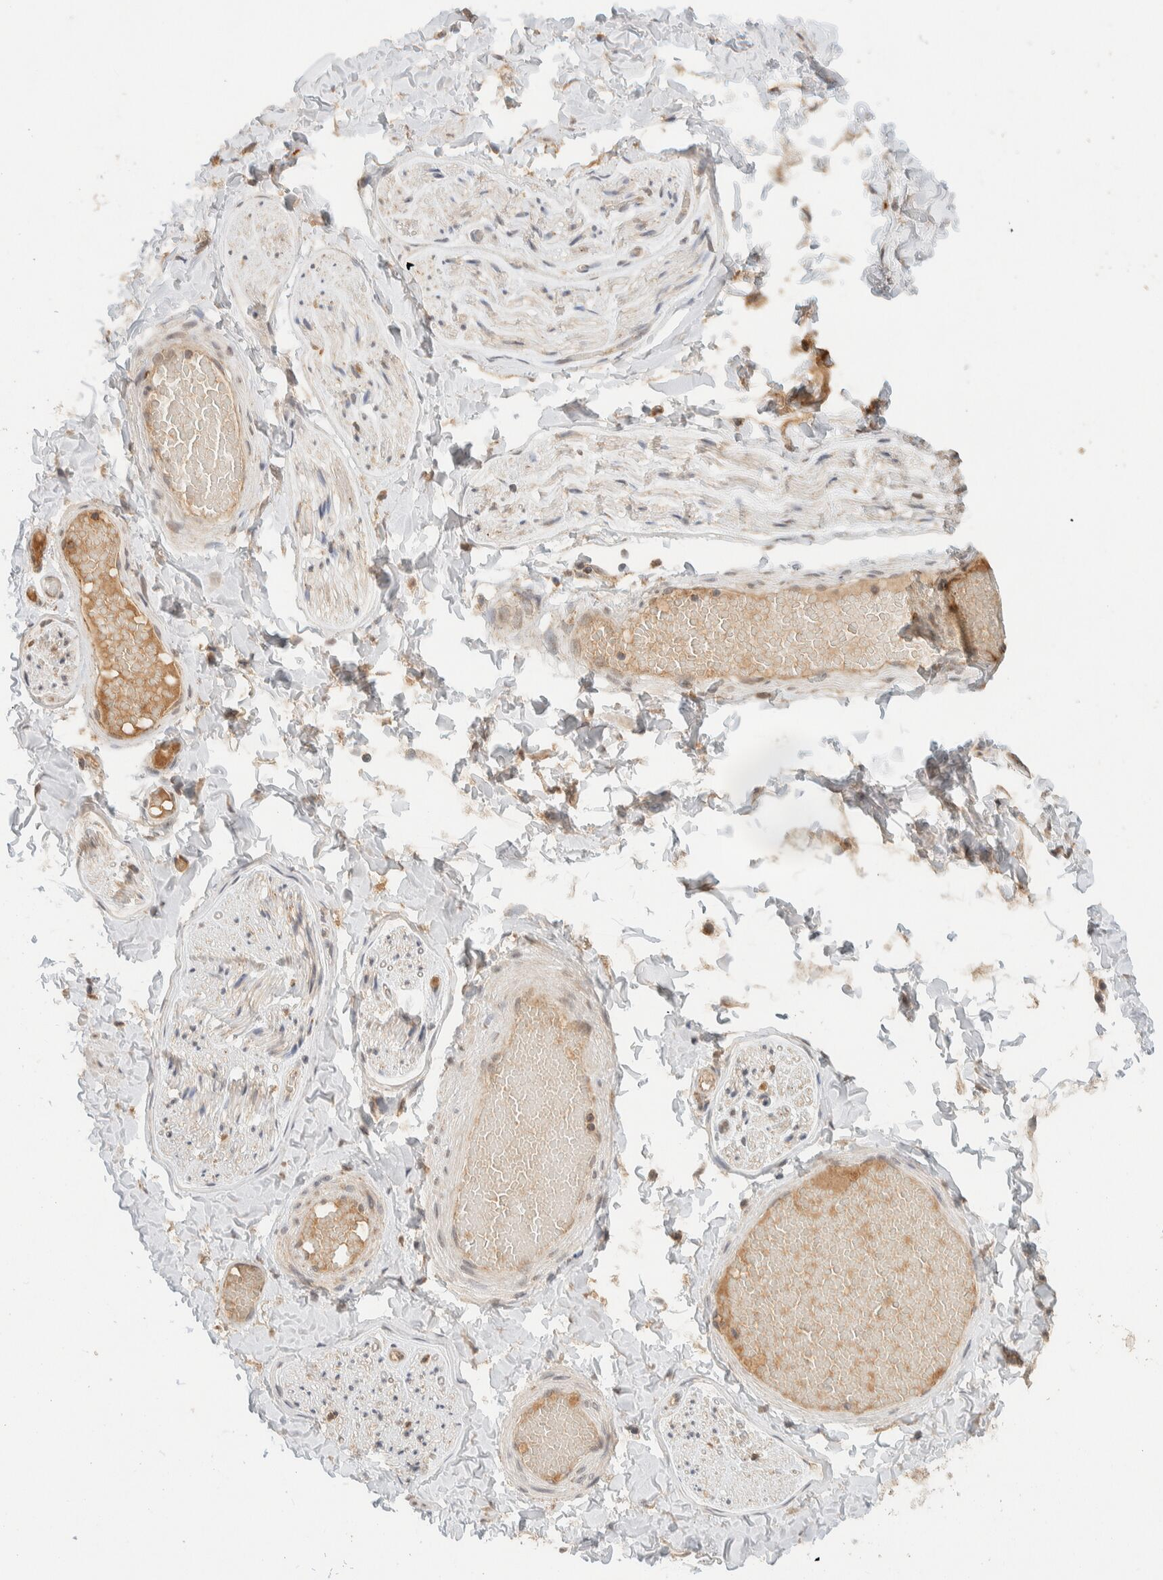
{"staining": {"intensity": "weak", "quantity": "25%-75%", "location": "cytoplasmic/membranous"}, "tissue": "adipose tissue", "cell_type": "Adipocytes", "image_type": "normal", "snomed": [{"axis": "morphology", "description": "Normal tissue, NOS"}, {"axis": "topography", "description": "Adipose tissue"}, {"axis": "topography", "description": "Vascular tissue"}, {"axis": "topography", "description": "Peripheral nerve tissue"}], "caption": "Immunohistochemical staining of normal human adipose tissue reveals 25%-75% levels of weak cytoplasmic/membranous protein expression in approximately 25%-75% of adipocytes.", "gene": "MRPL41", "patient": {"sex": "male", "age": 25}}